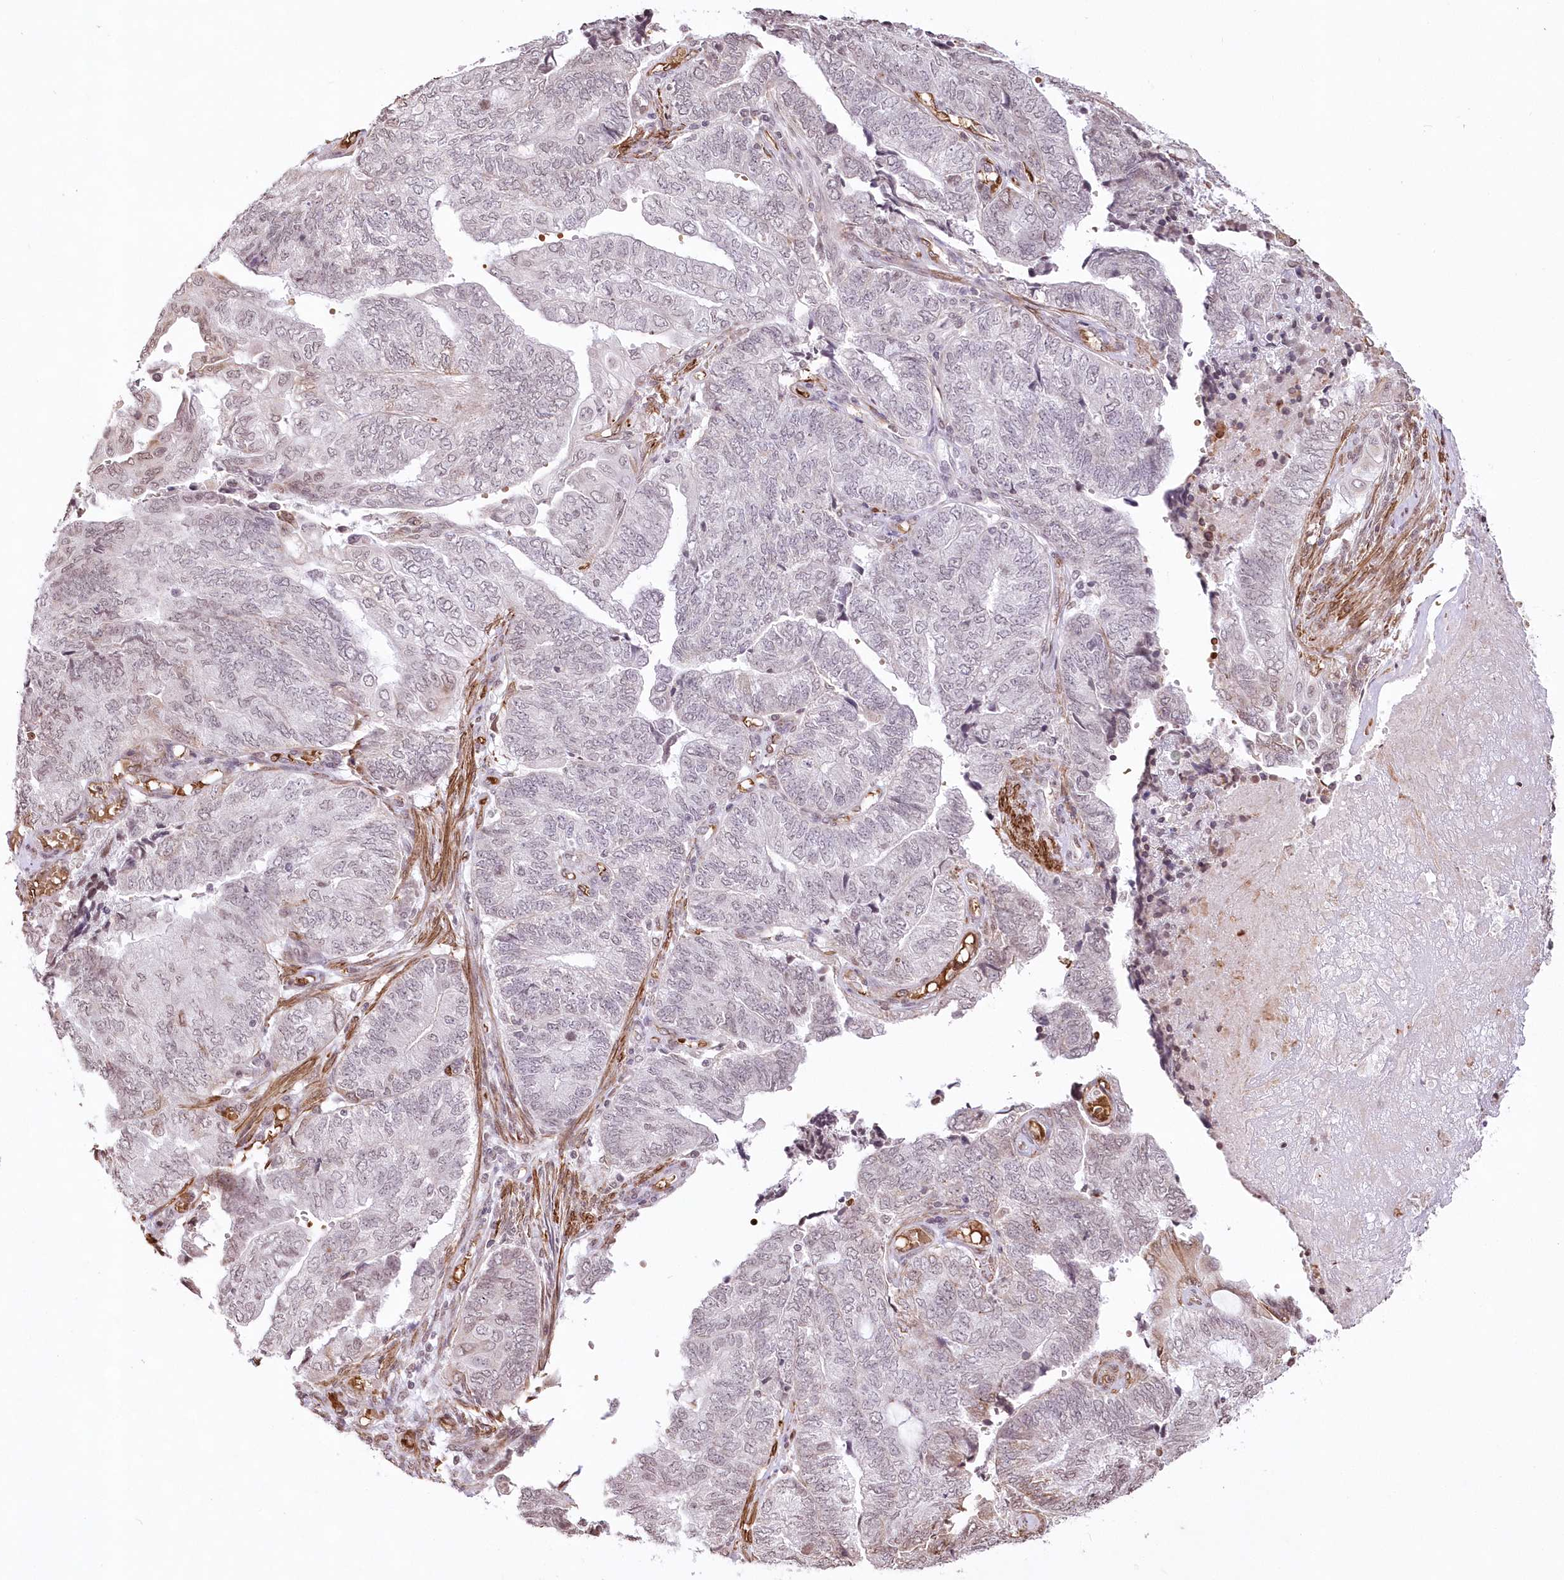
{"staining": {"intensity": "negative", "quantity": "none", "location": "none"}, "tissue": "endometrial cancer", "cell_type": "Tumor cells", "image_type": "cancer", "snomed": [{"axis": "morphology", "description": "Adenocarcinoma, NOS"}, {"axis": "topography", "description": "Uterus"}, {"axis": "topography", "description": "Endometrium"}], "caption": "The micrograph demonstrates no staining of tumor cells in endometrial cancer. Brightfield microscopy of IHC stained with DAB (3,3'-diaminobenzidine) (brown) and hematoxylin (blue), captured at high magnification.", "gene": "RBM27", "patient": {"sex": "female", "age": 70}}